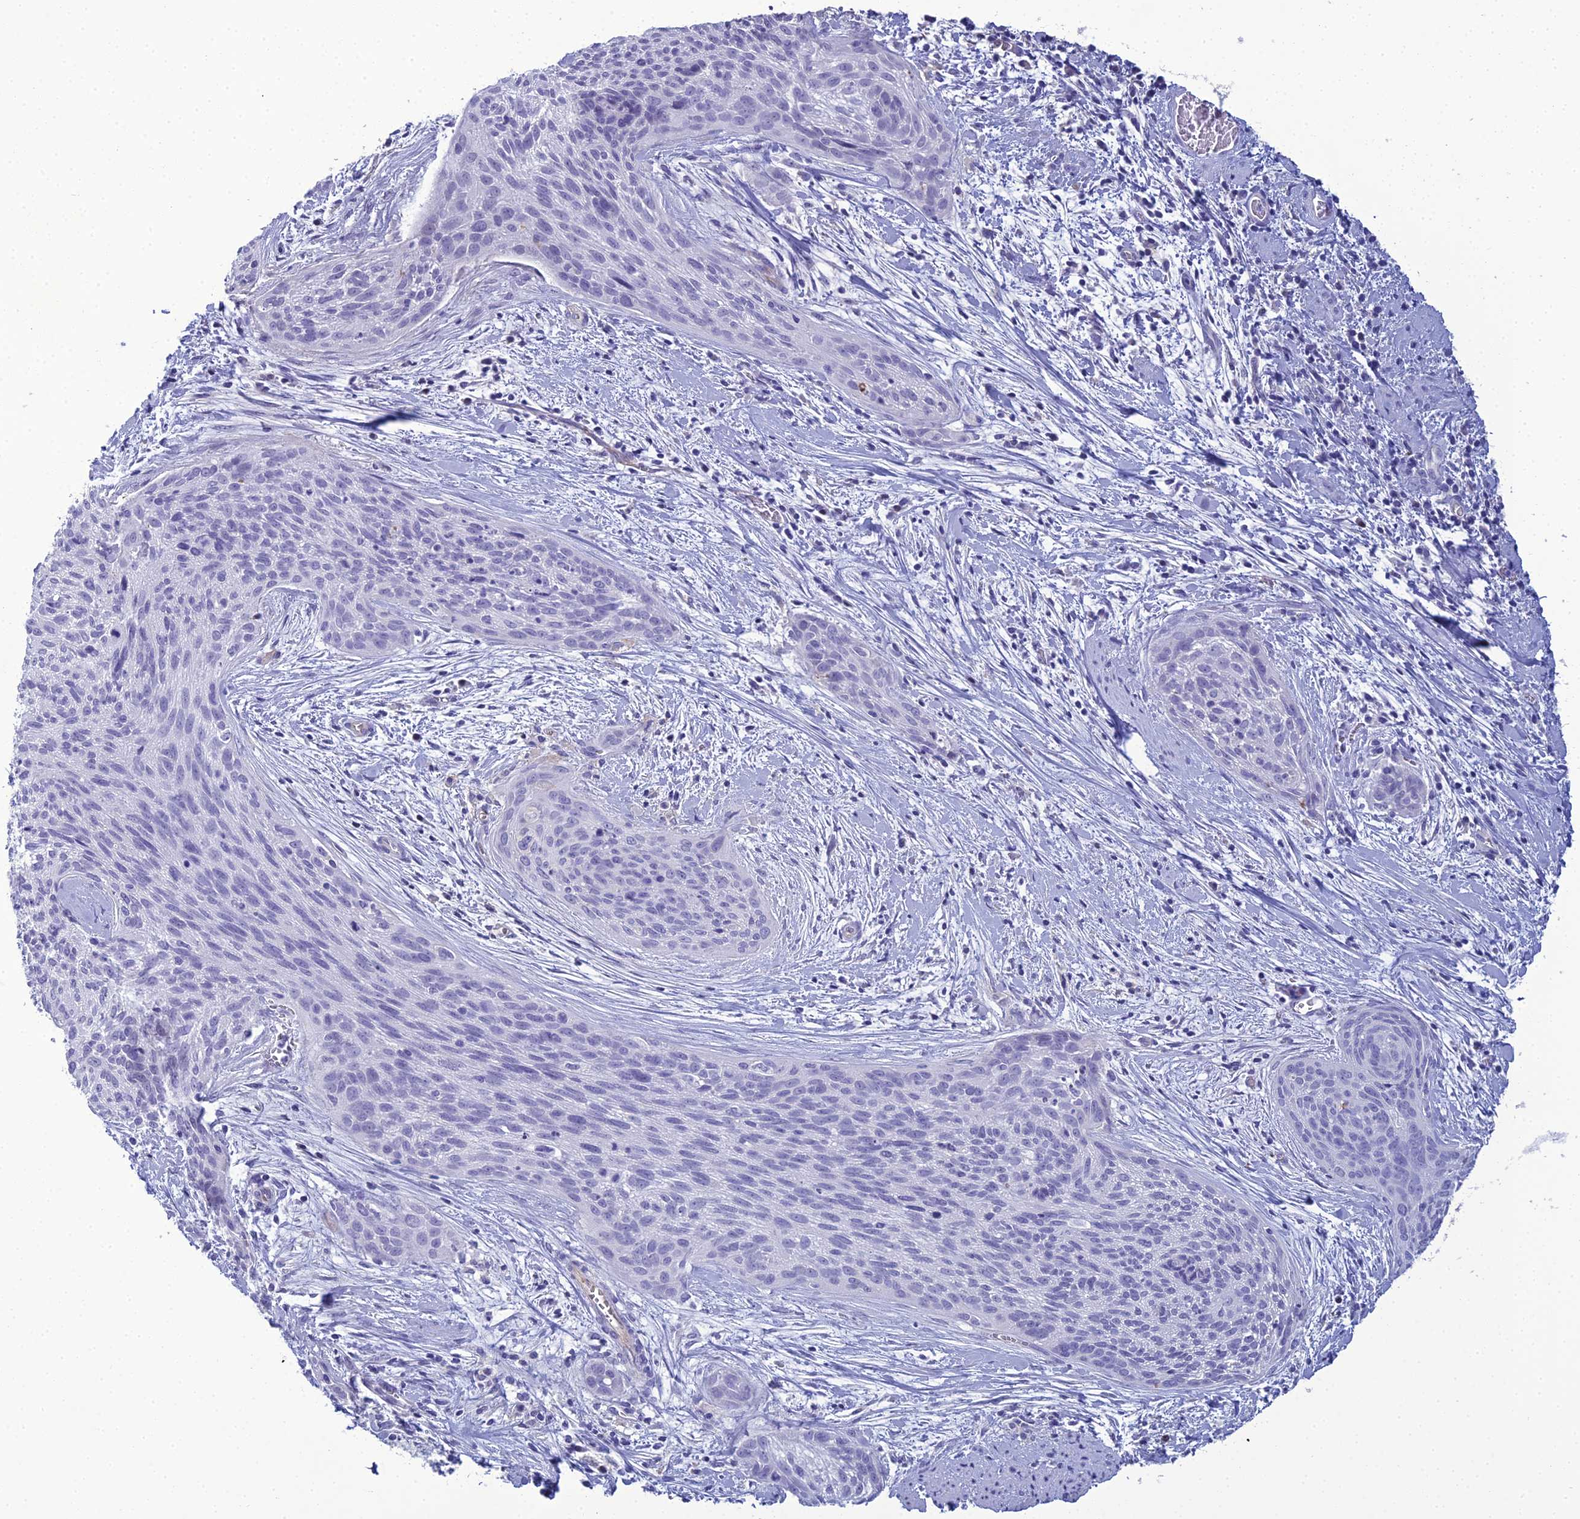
{"staining": {"intensity": "negative", "quantity": "none", "location": "none"}, "tissue": "cervical cancer", "cell_type": "Tumor cells", "image_type": "cancer", "snomed": [{"axis": "morphology", "description": "Squamous cell carcinoma, NOS"}, {"axis": "topography", "description": "Cervix"}], "caption": "Immunohistochemistry (IHC) micrograph of neoplastic tissue: human cervical cancer (squamous cell carcinoma) stained with DAB displays no significant protein positivity in tumor cells.", "gene": "ACE", "patient": {"sex": "female", "age": 55}}